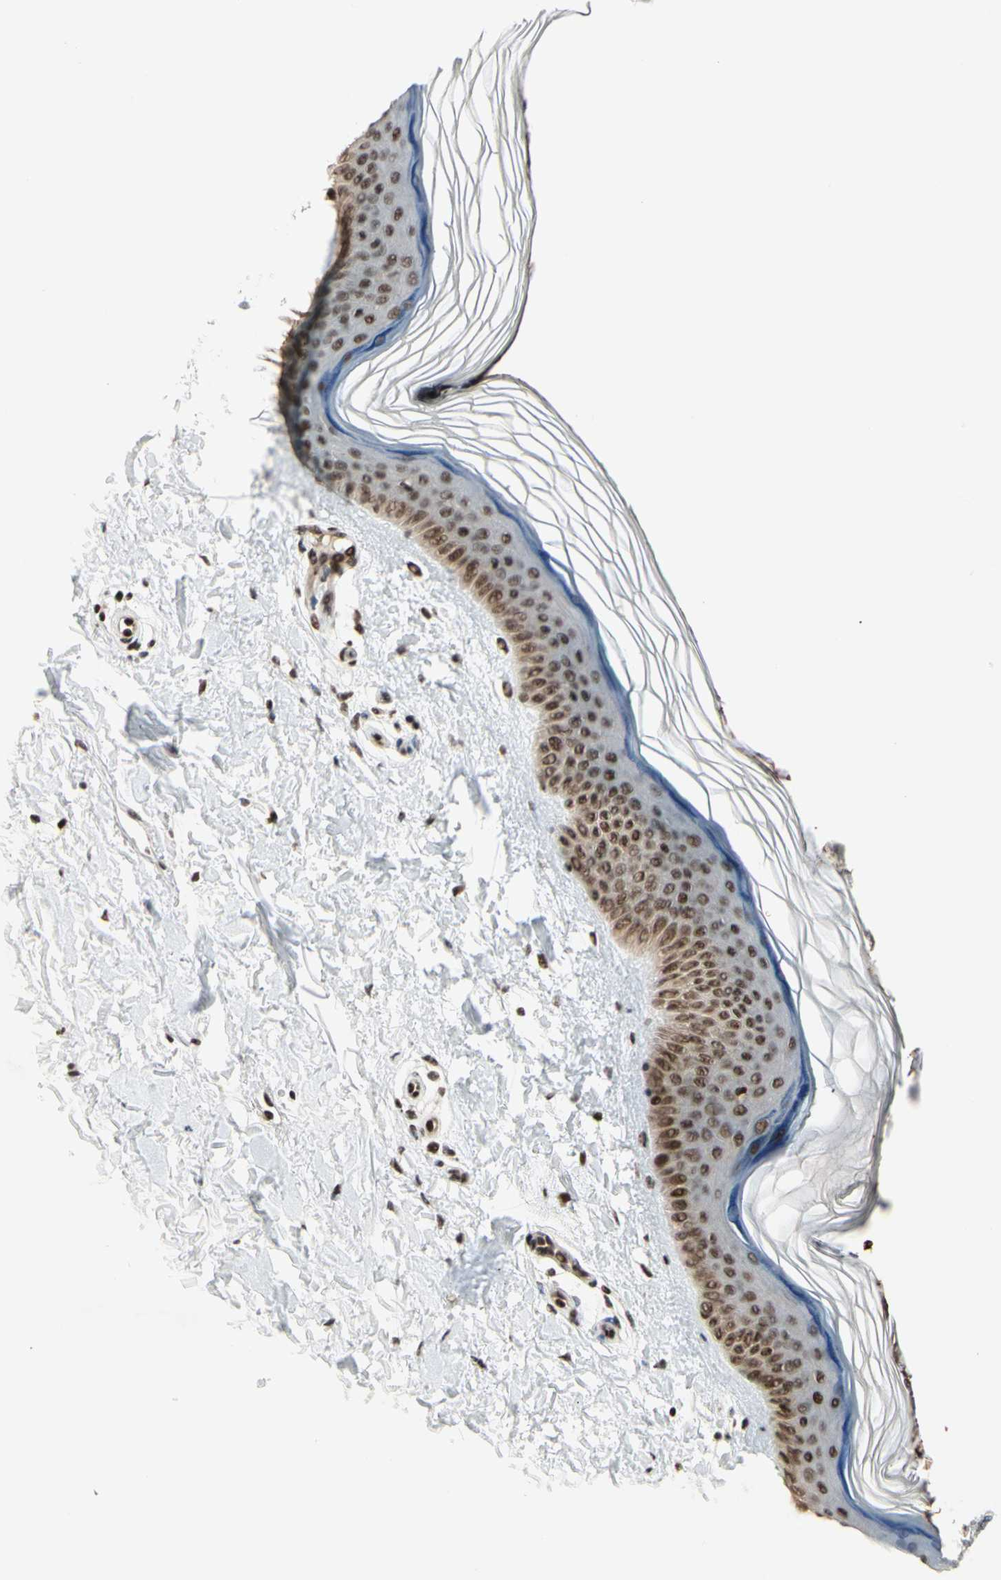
{"staining": {"intensity": "moderate", "quantity": ">75%", "location": "nuclear"}, "tissue": "skin", "cell_type": "Fibroblasts", "image_type": "normal", "snomed": [{"axis": "morphology", "description": "Normal tissue, NOS"}, {"axis": "topography", "description": "Skin"}], "caption": "Immunohistochemical staining of unremarkable skin exhibits medium levels of moderate nuclear staining in about >75% of fibroblasts. (IHC, brightfield microscopy, high magnification).", "gene": "CHAMP1", "patient": {"sex": "female", "age": 19}}